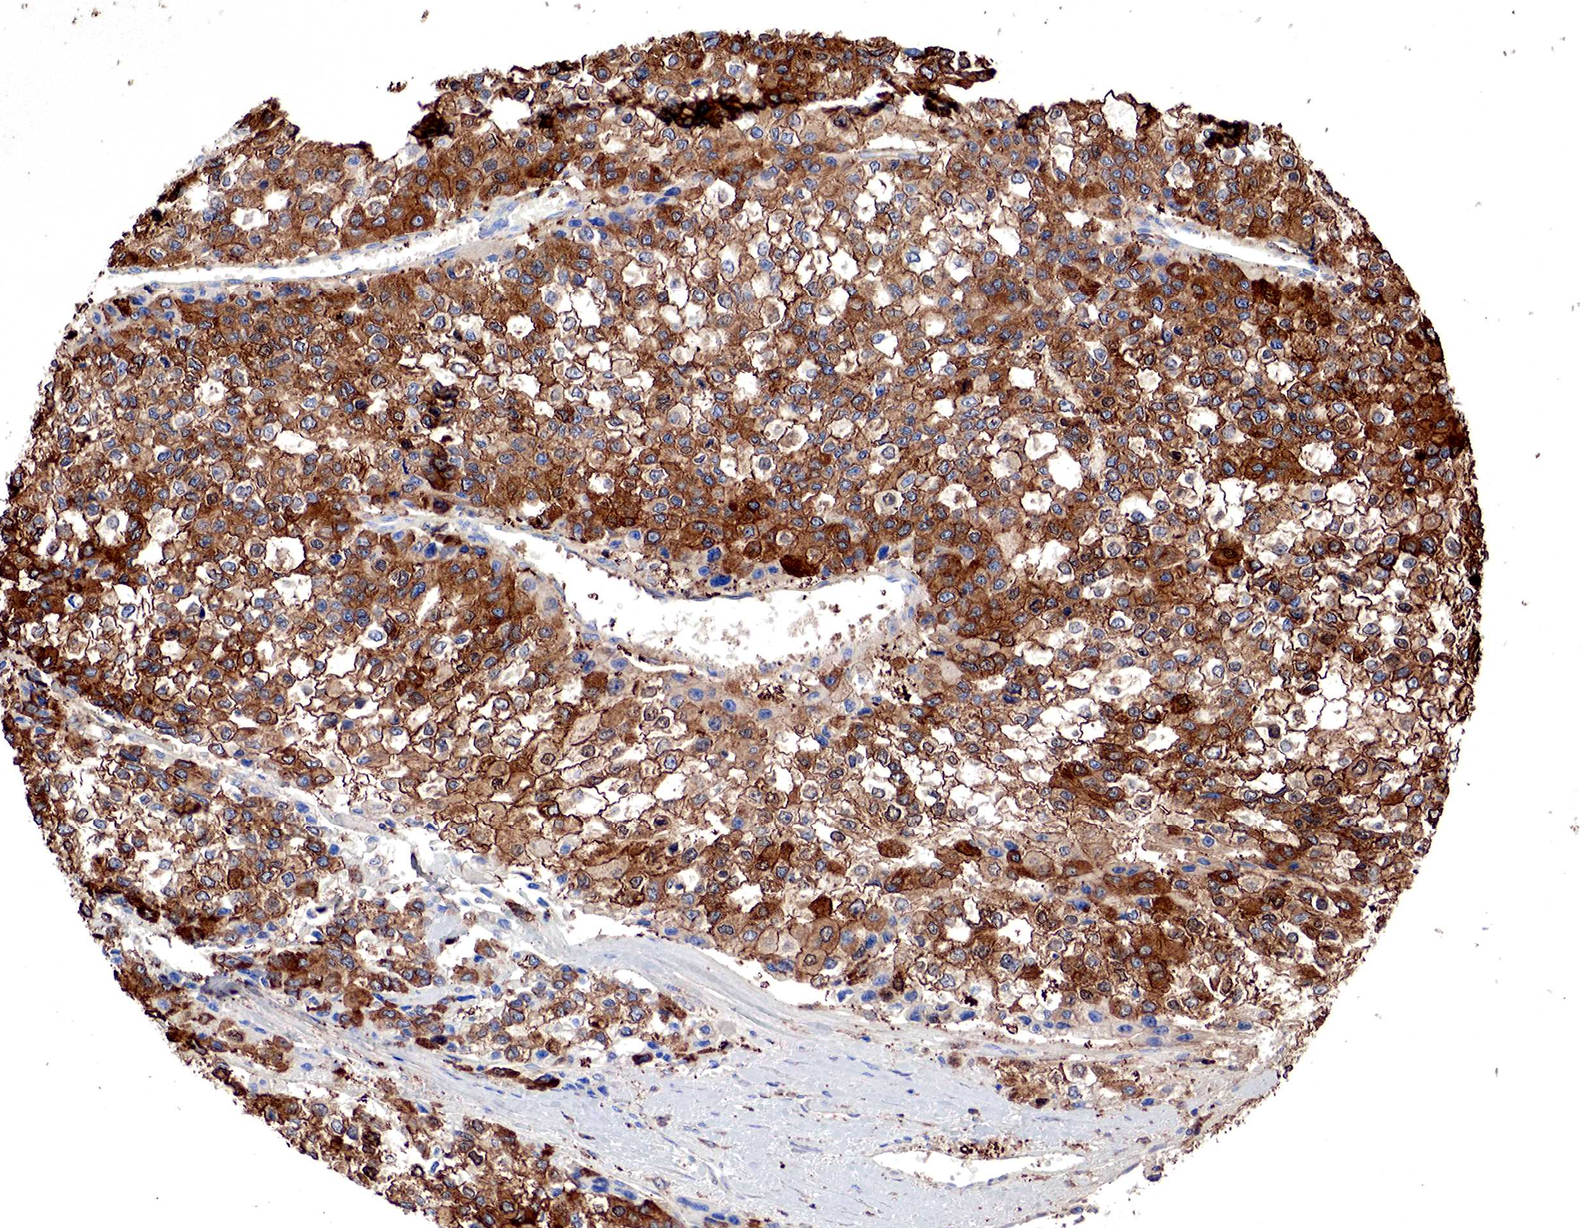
{"staining": {"intensity": "strong", "quantity": ">75%", "location": "cytoplasmic/membranous"}, "tissue": "liver cancer", "cell_type": "Tumor cells", "image_type": "cancer", "snomed": [{"axis": "morphology", "description": "Carcinoma, Hepatocellular, NOS"}, {"axis": "topography", "description": "Liver"}], "caption": "Immunohistochemical staining of human liver cancer demonstrates high levels of strong cytoplasmic/membranous expression in approximately >75% of tumor cells. The staining is performed using DAB (3,3'-diaminobenzidine) brown chromogen to label protein expression. The nuclei are counter-stained blue using hematoxylin.", "gene": "G6PD", "patient": {"sex": "female", "age": 66}}